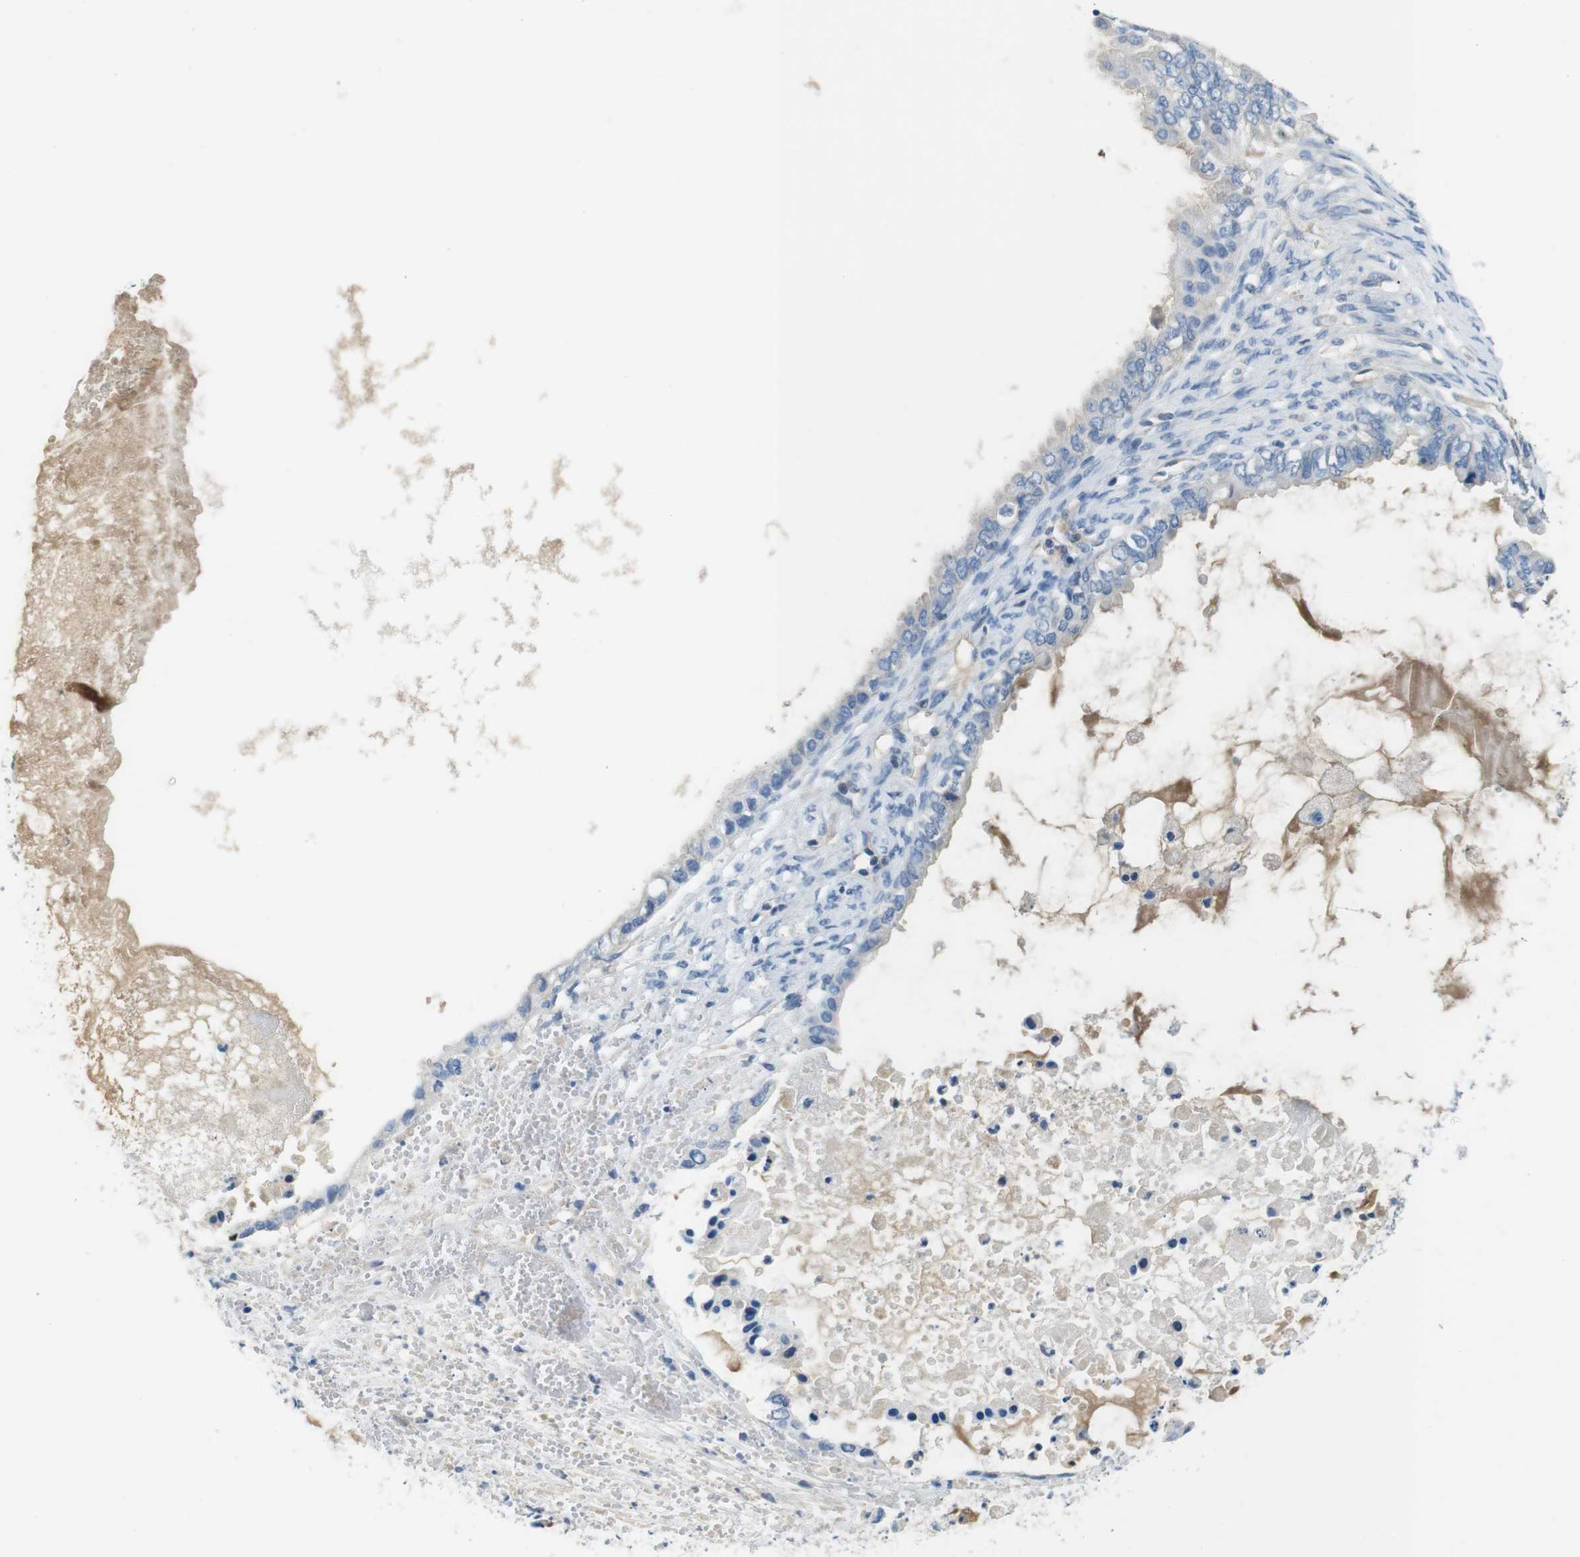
{"staining": {"intensity": "negative", "quantity": "none", "location": "none"}, "tissue": "ovarian cancer", "cell_type": "Tumor cells", "image_type": "cancer", "snomed": [{"axis": "morphology", "description": "Cystadenocarcinoma, mucinous, NOS"}, {"axis": "topography", "description": "Ovary"}], "caption": "Tumor cells are negative for protein expression in human ovarian mucinous cystadenocarcinoma.", "gene": "IGHD", "patient": {"sex": "female", "age": 80}}